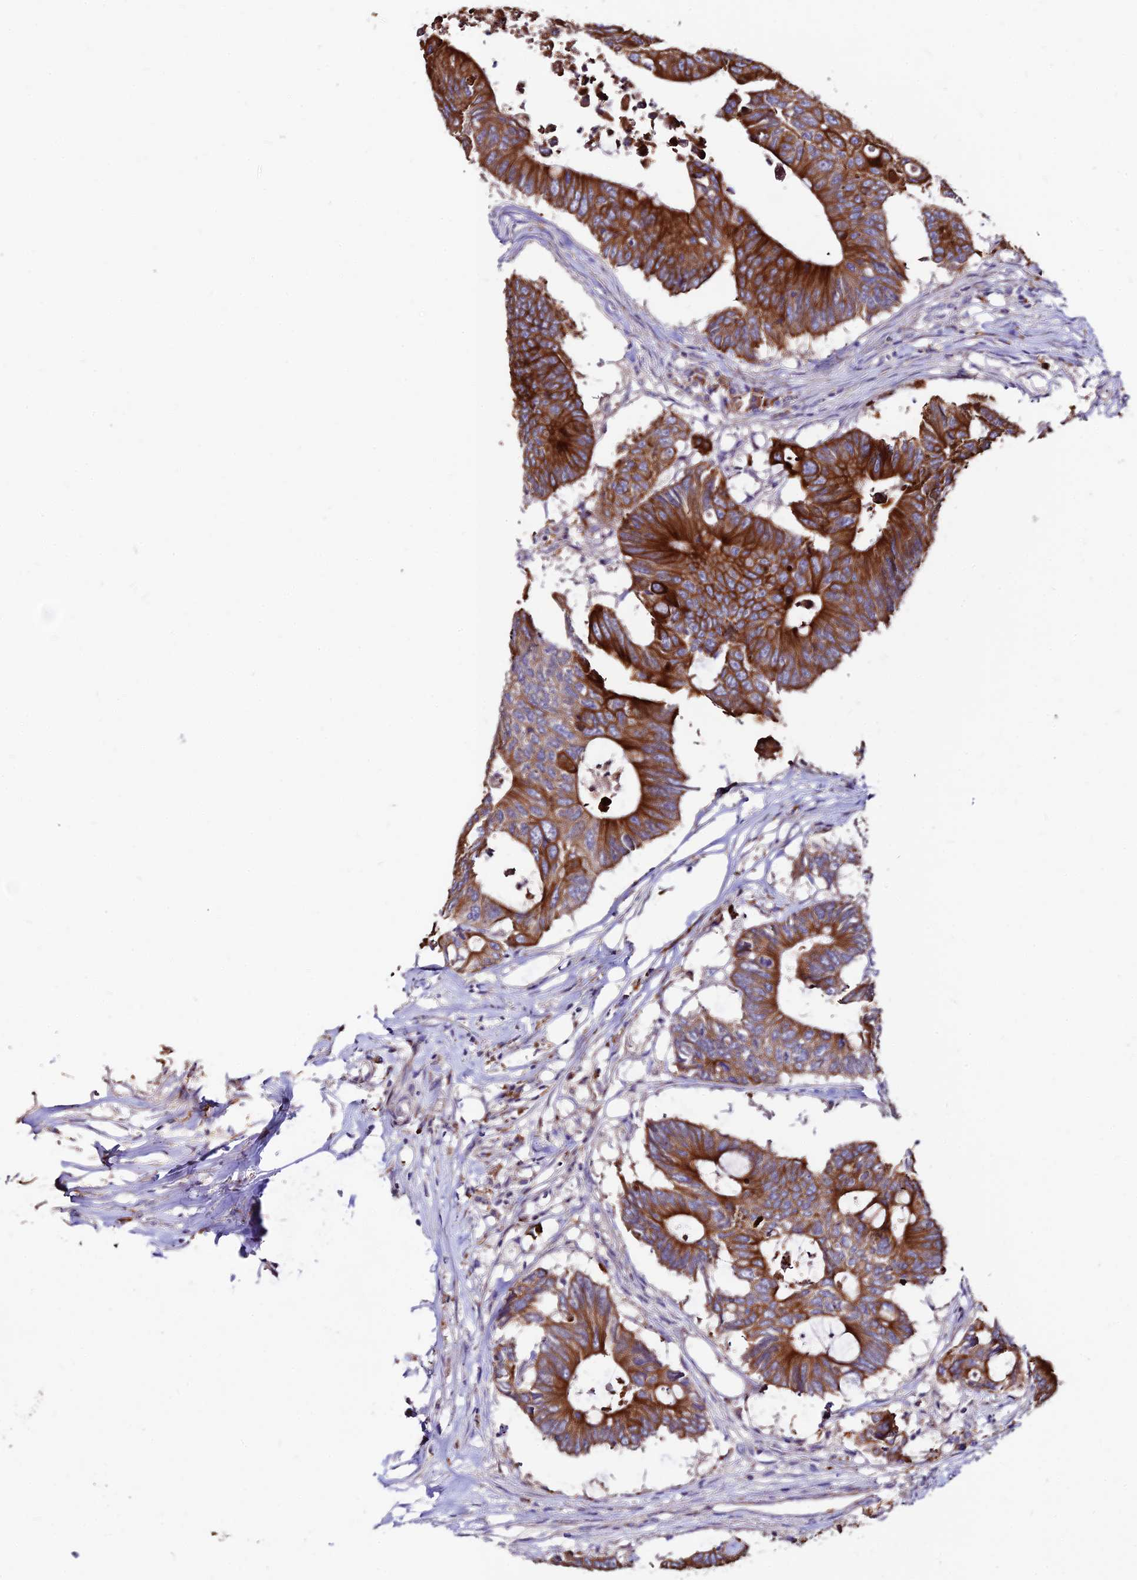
{"staining": {"intensity": "strong", "quantity": ">75%", "location": "cytoplasmic/membranous"}, "tissue": "colorectal cancer", "cell_type": "Tumor cells", "image_type": "cancer", "snomed": [{"axis": "morphology", "description": "Adenocarcinoma, NOS"}, {"axis": "topography", "description": "Colon"}], "caption": "Colorectal adenocarcinoma stained with a protein marker exhibits strong staining in tumor cells.", "gene": "DENND2D", "patient": {"sex": "male", "age": 71}}